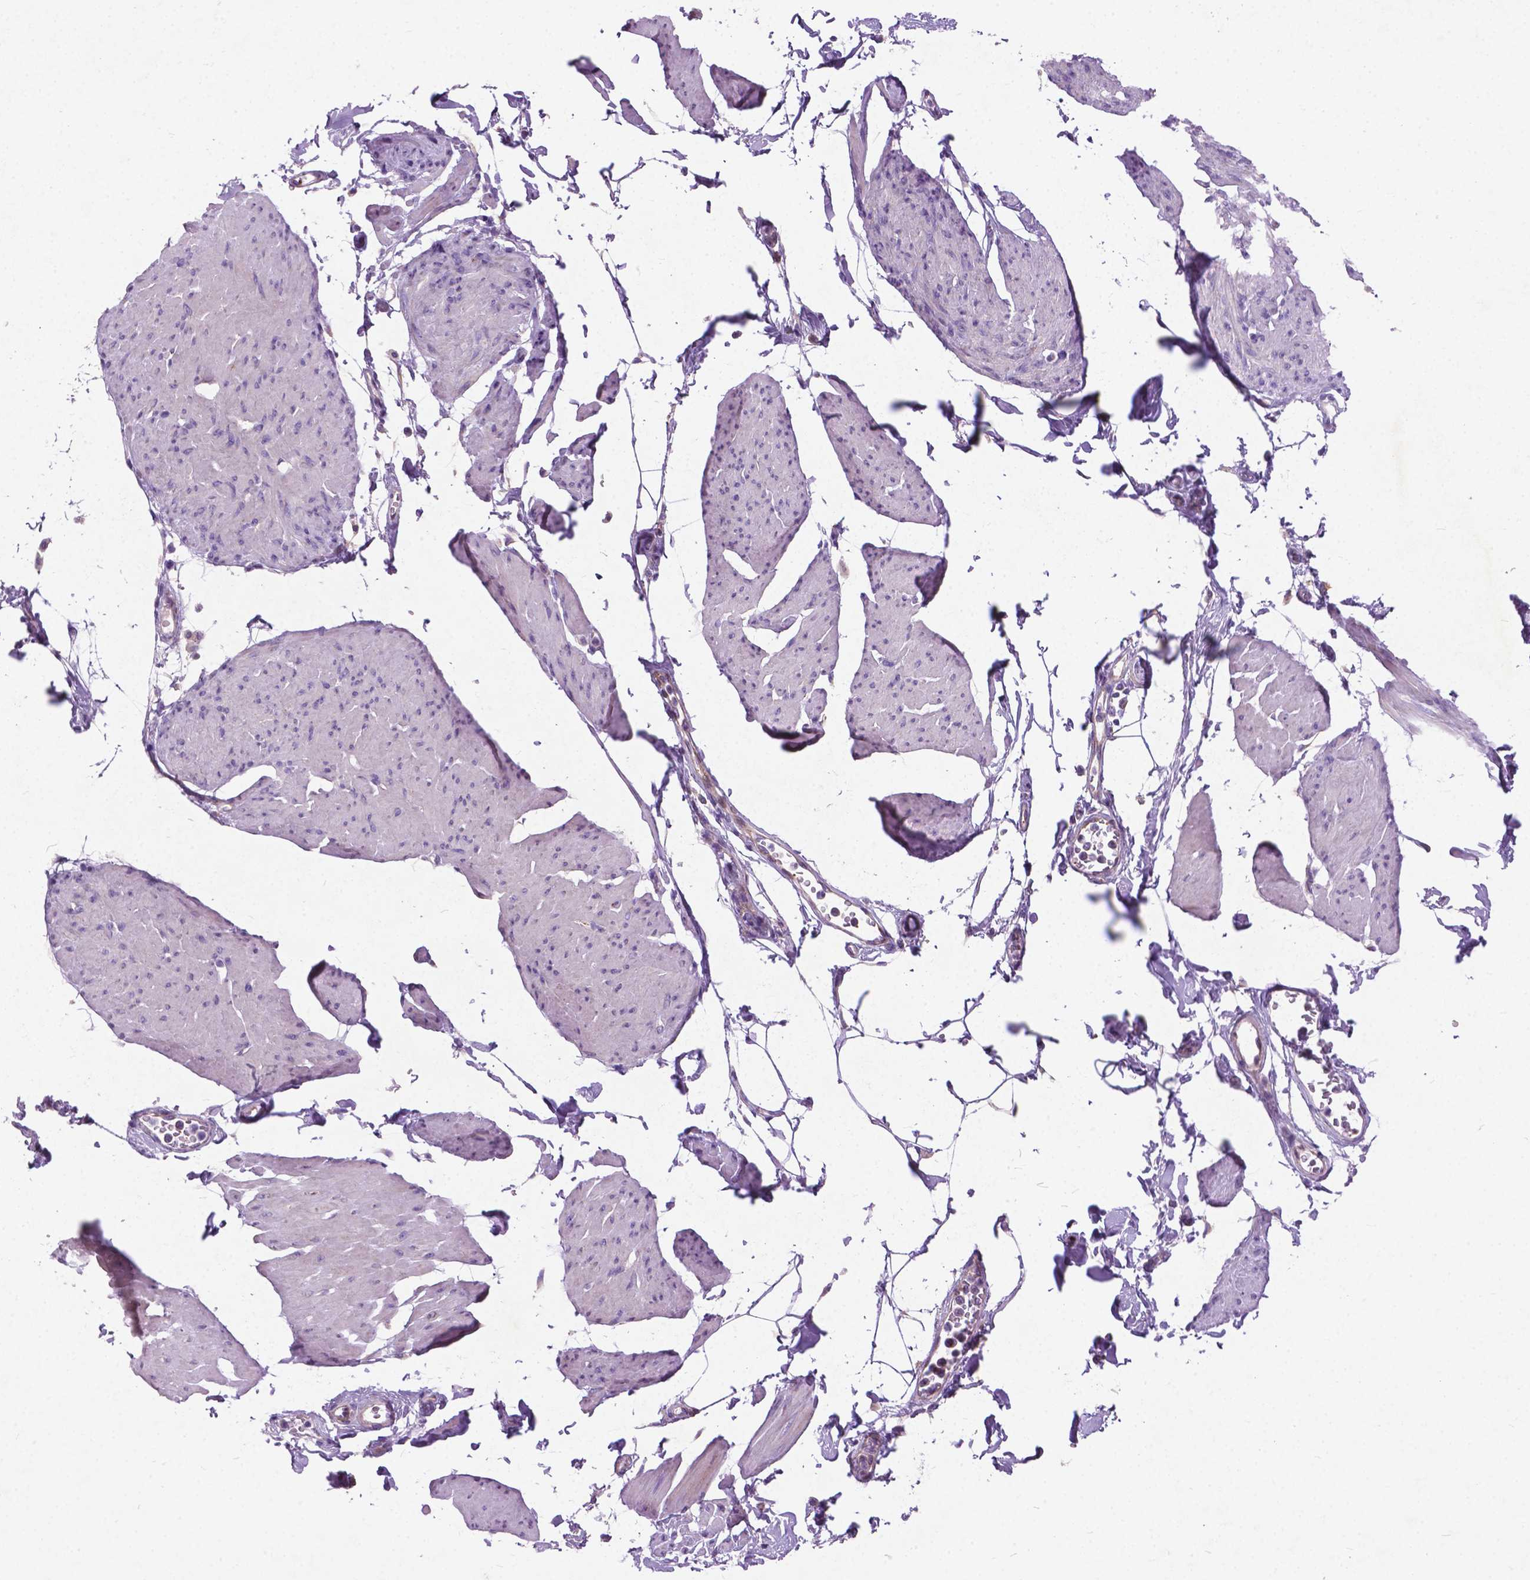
{"staining": {"intensity": "negative", "quantity": "none", "location": "none"}, "tissue": "smooth muscle", "cell_type": "Smooth muscle cells", "image_type": "normal", "snomed": [{"axis": "morphology", "description": "Normal tissue, NOS"}, {"axis": "topography", "description": "Adipose tissue"}, {"axis": "topography", "description": "Smooth muscle"}, {"axis": "topography", "description": "Peripheral nerve tissue"}], "caption": "This is a histopathology image of IHC staining of normal smooth muscle, which shows no expression in smooth muscle cells. (Brightfield microscopy of DAB IHC at high magnification).", "gene": "ATG4D", "patient": {"sex": "male", "age": 83}}